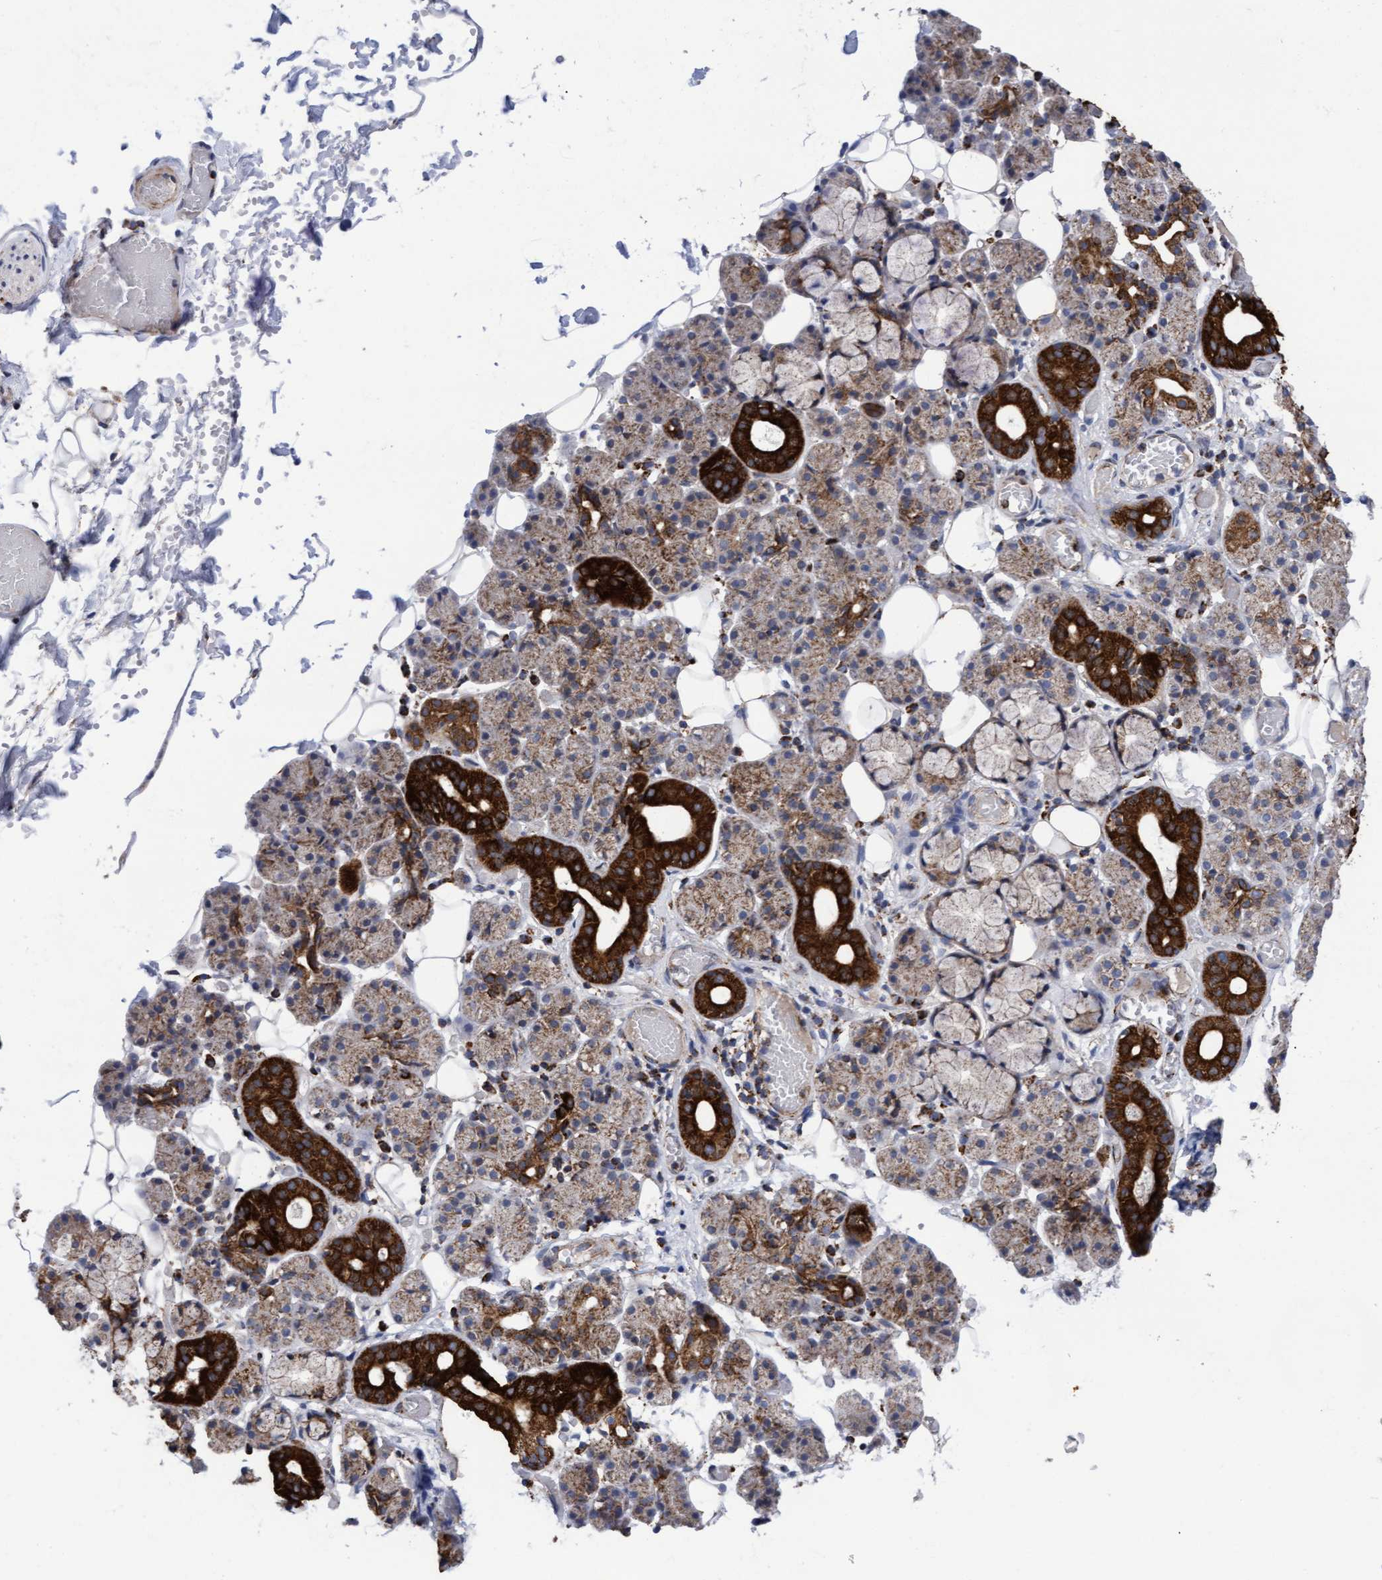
{"staining": {"intensity": "strong", "quantity": "25%-75%", "location": "cytoplasmic/membranous"}, "tissue": "salivary gland", "cell_type": "Glandular cells", "image_type": "normal", "snomed": [{"axis": "morphology", "description": "Normal tissue, NOS"}, {"axis": "topography", "description": "Salivary gland"}], "caption": "Unremarkable salivary gland reveals strong cytoplasmic/membranous staining in about 25%-75% of glandular cells Immunohistochemistry stains the protein of interest in brown and the nuclei are stained blue..", "gene": "MRPL38", "patient": {"sex": "male", "age": 63}}